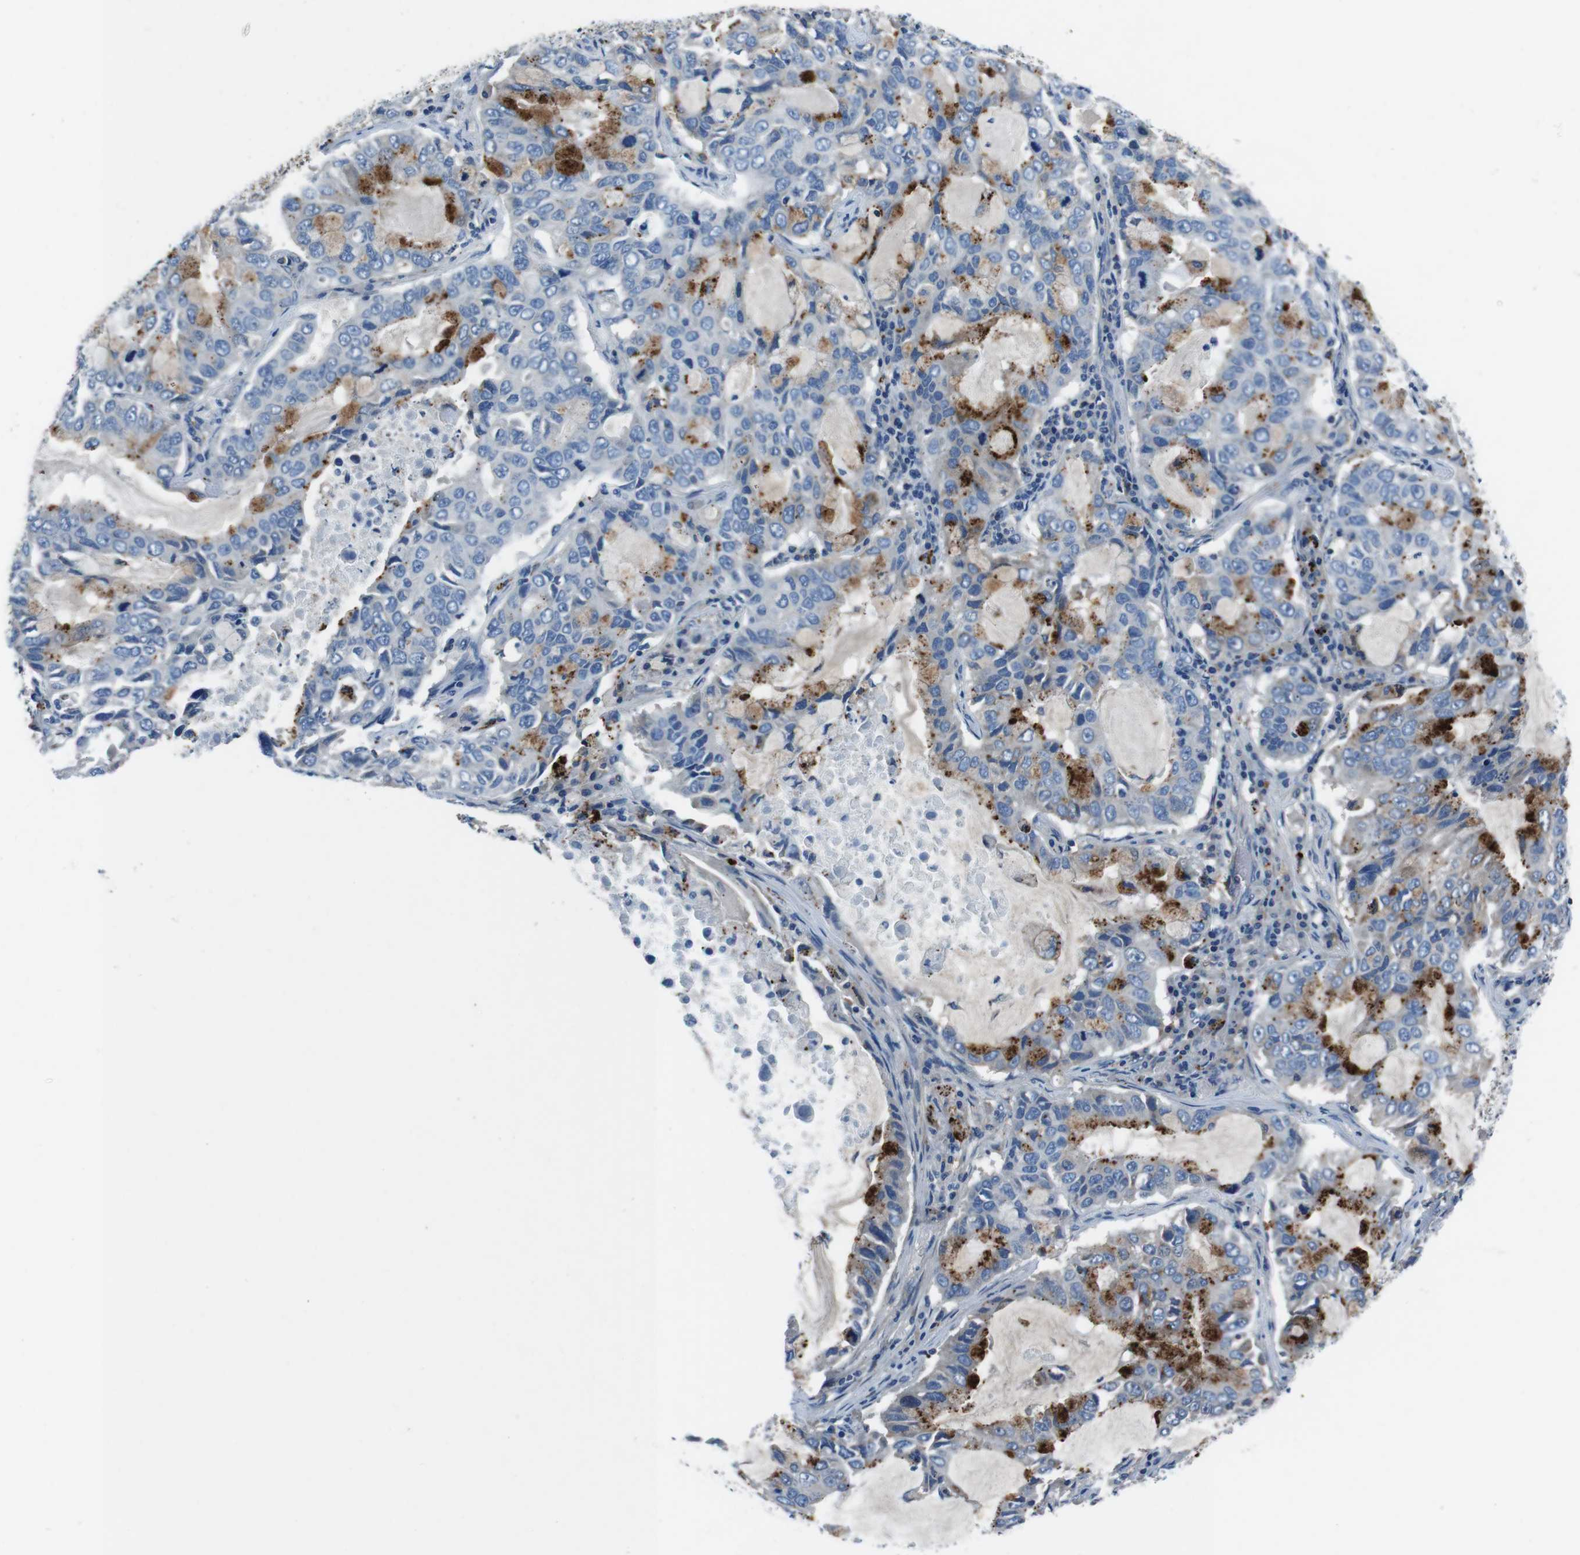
{"staining": {"intensity": "moderate", "quantity": "25%-75%", "location": "cytoplasmic/membranous"}, "tissue": "lung cancer", "cell_type": "Tumor cells", "image_type": "cancer", "snomed": [{"axis": "morphology", "description": "Adenocarcinoma, NOS"}, {"axis": "topography", "description": "Lung"}], "caption": "Immunohistochemistry micrograph of human lung cancer stained for a protein (brown), which exhibits medium levels of moderate cytoplasmic/membranous staining in approximately 25%-75% of tumor cells.", "gene": "TULP3", "patient": {"sex": "male", "age": 64}}